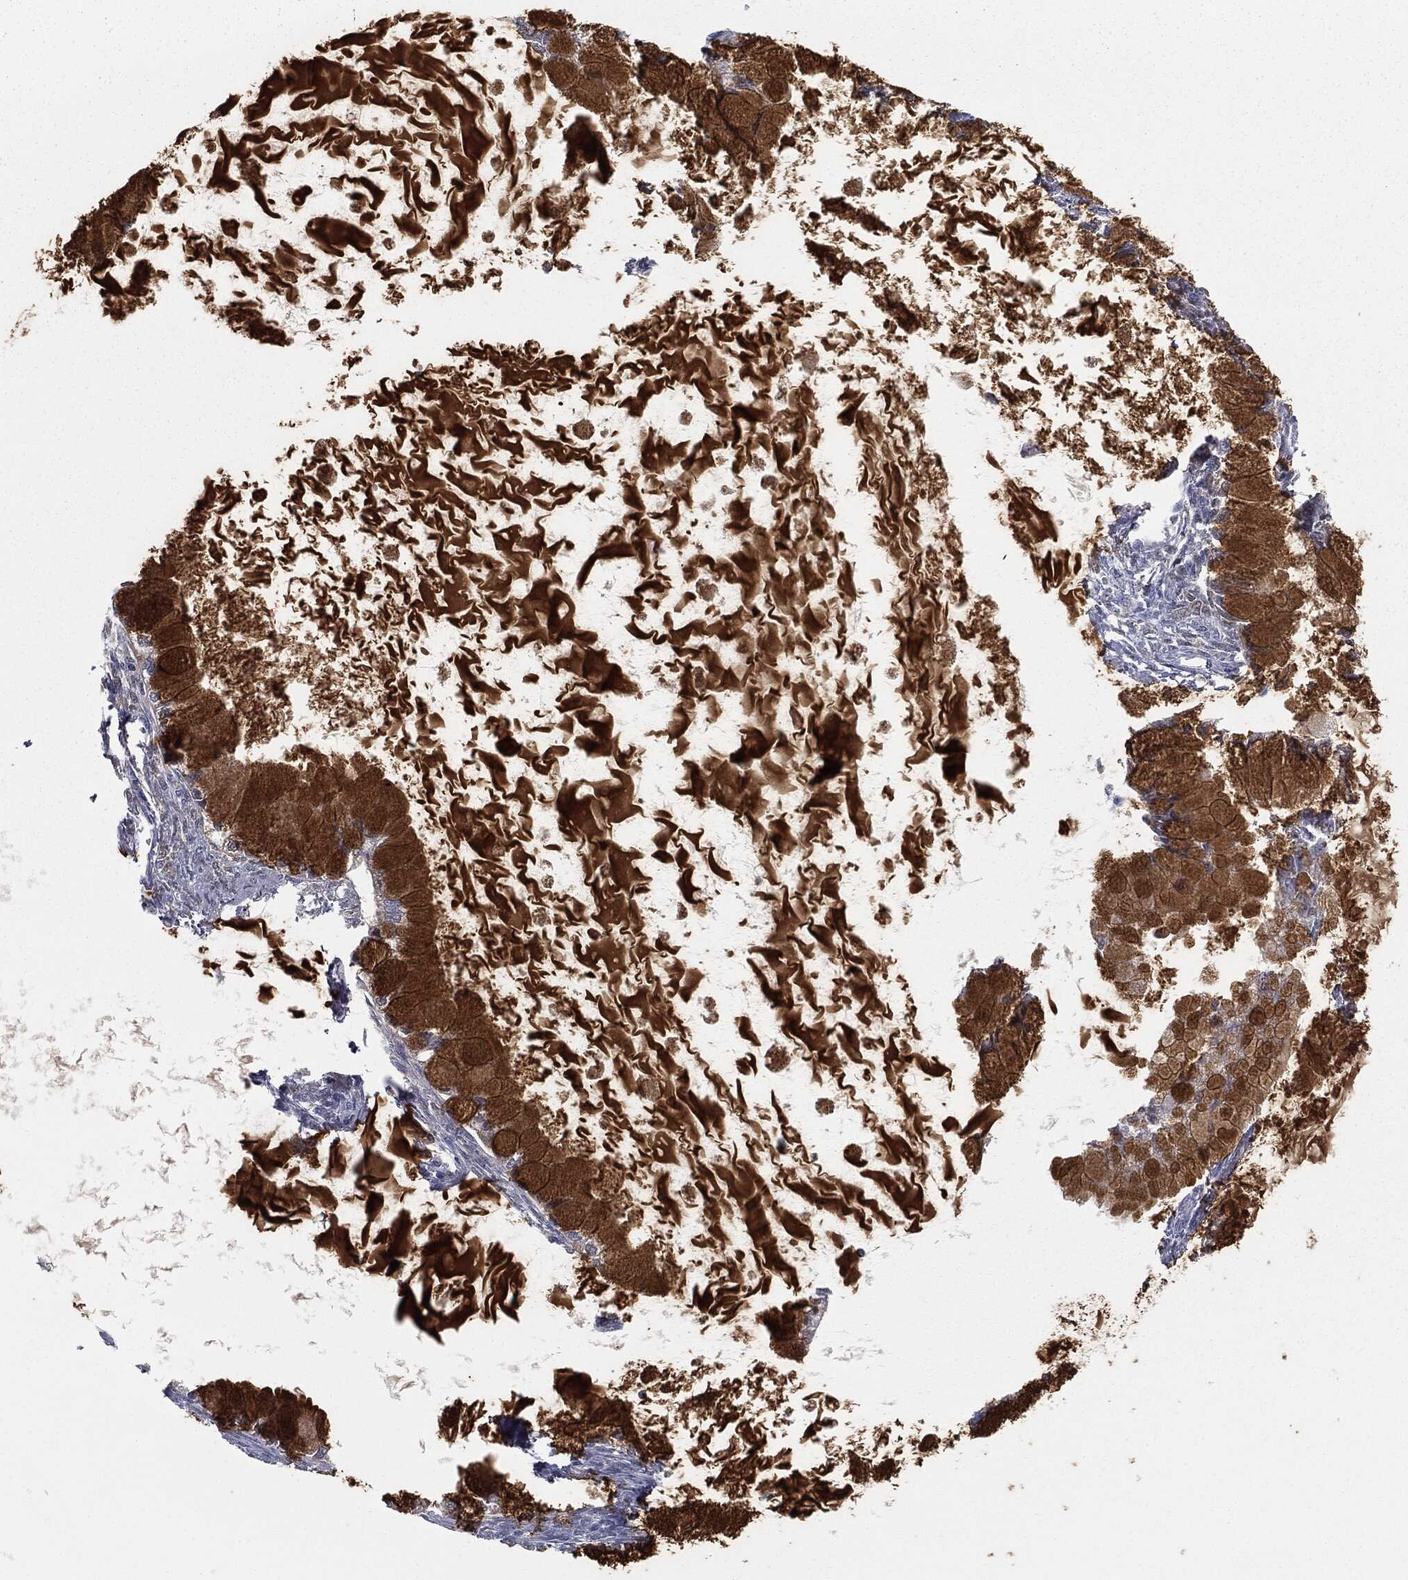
{"staining": {"intensity": "strong", "quantity": ">75%", "location": "cytoplasmic/membranous"}, "tissue": "ovarian cancer", "cell_type": "Tumor cells", "image_type": "cancer", "snomed": [{"axis": "morphology", "description": "Cystadenocarcinoma, mucinous, NOS"}, {"axis": "topography", "description": "Ovary"}], "caption": "Immunohistochemical staining of mucinous cystadenocarcinoma (ovarian) demonstrates high levels of strong cytoplasmic/membranous protein positivity in approximately >75% of tumor cells.", "gene": "MUC5AC", "patient": {"sex": "female", "age": 34}}